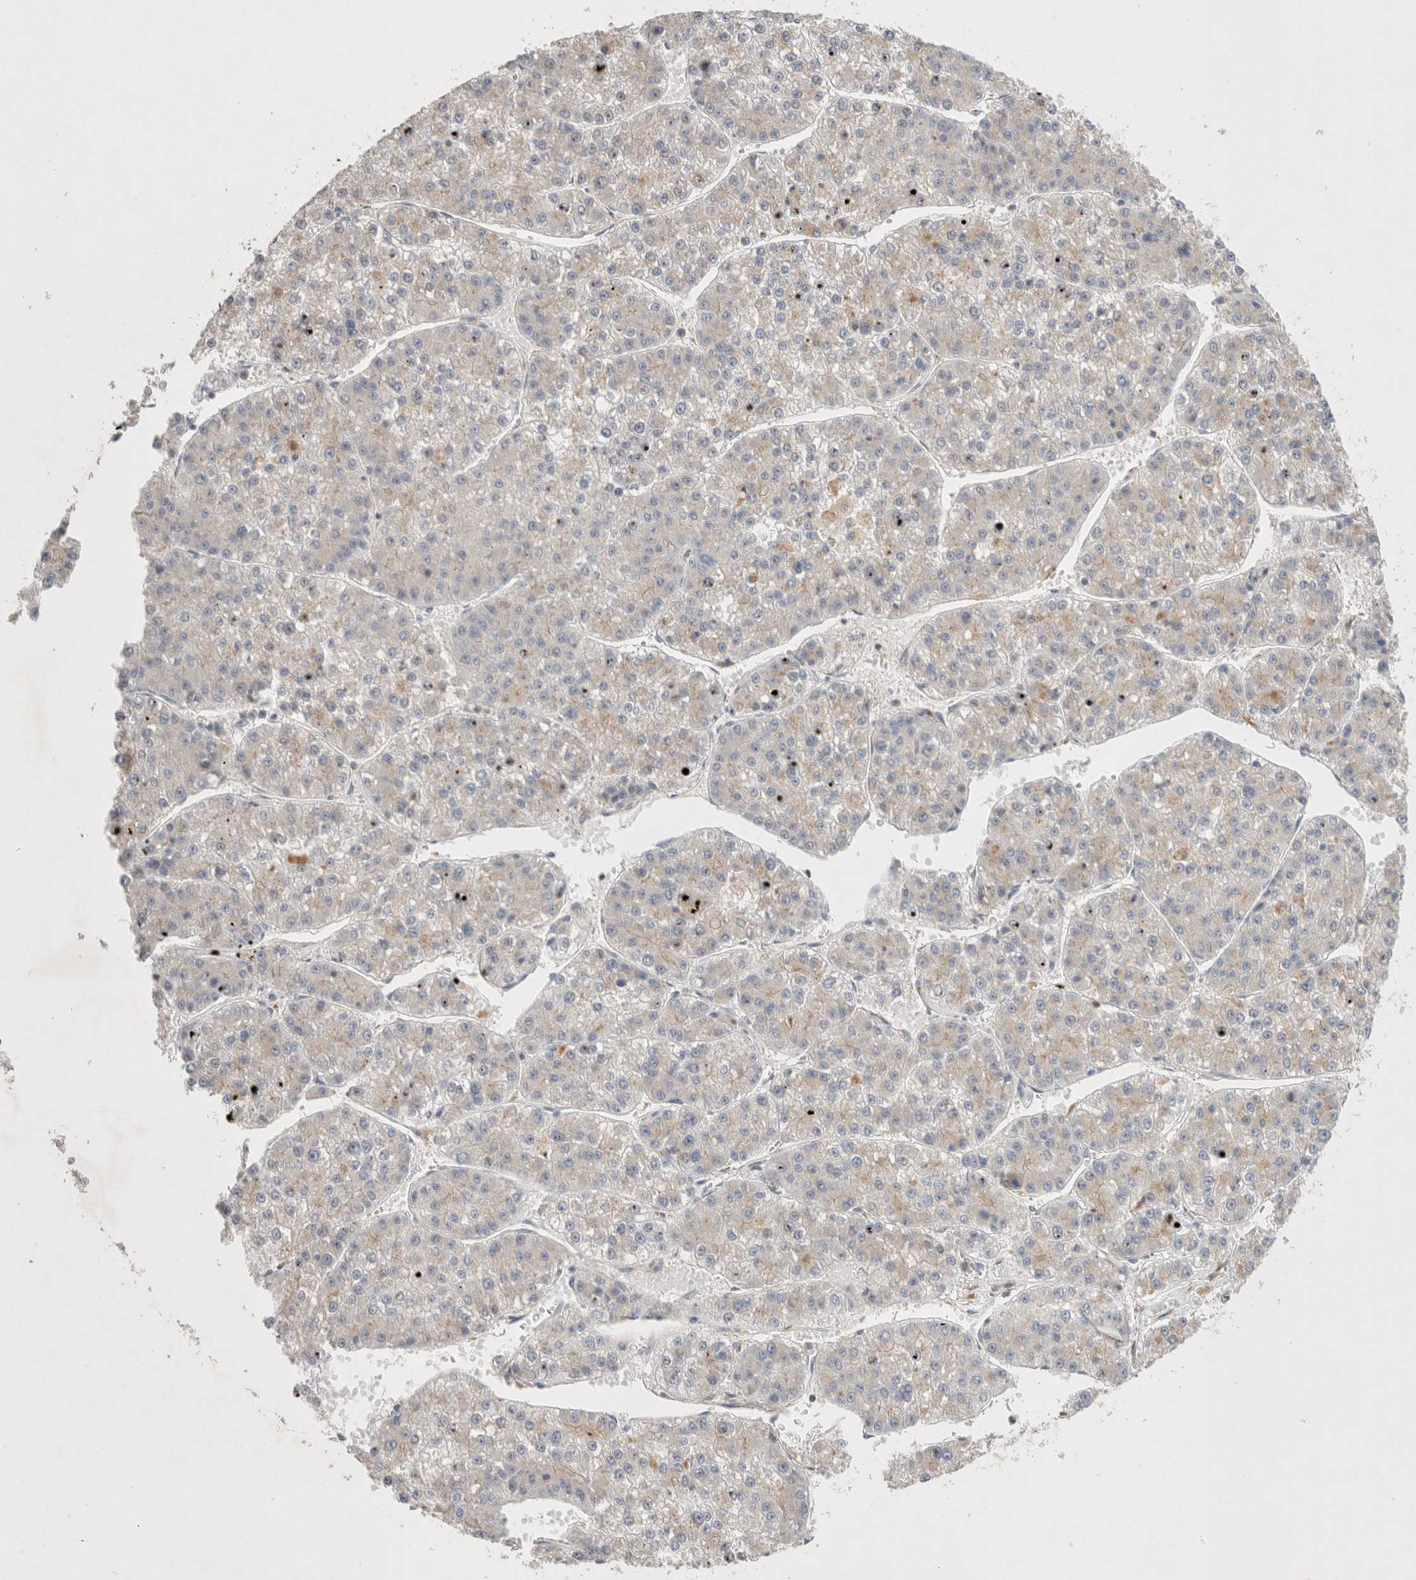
{"staining": {"intensity": "weak", "quantity": "<25%", "location": "cytoplasmic/membranous"}, "tissue": "liver cancer", "cell_type": "Tumor cells", "image_type": "cancer", "snomed": [{"axis": "morphology", "description": "Carcinoma, Hepatocellular, NOS"}, {"axis": "topography", "description": "Liver"}], "caption": "Liver cancer (hepatocellular carcinoma) stained for a protein using immunohistochemistry reveals no positivity tumor cells.", "gene": "TBC1D16", "patient": {"sex": "female", "age": 73}}